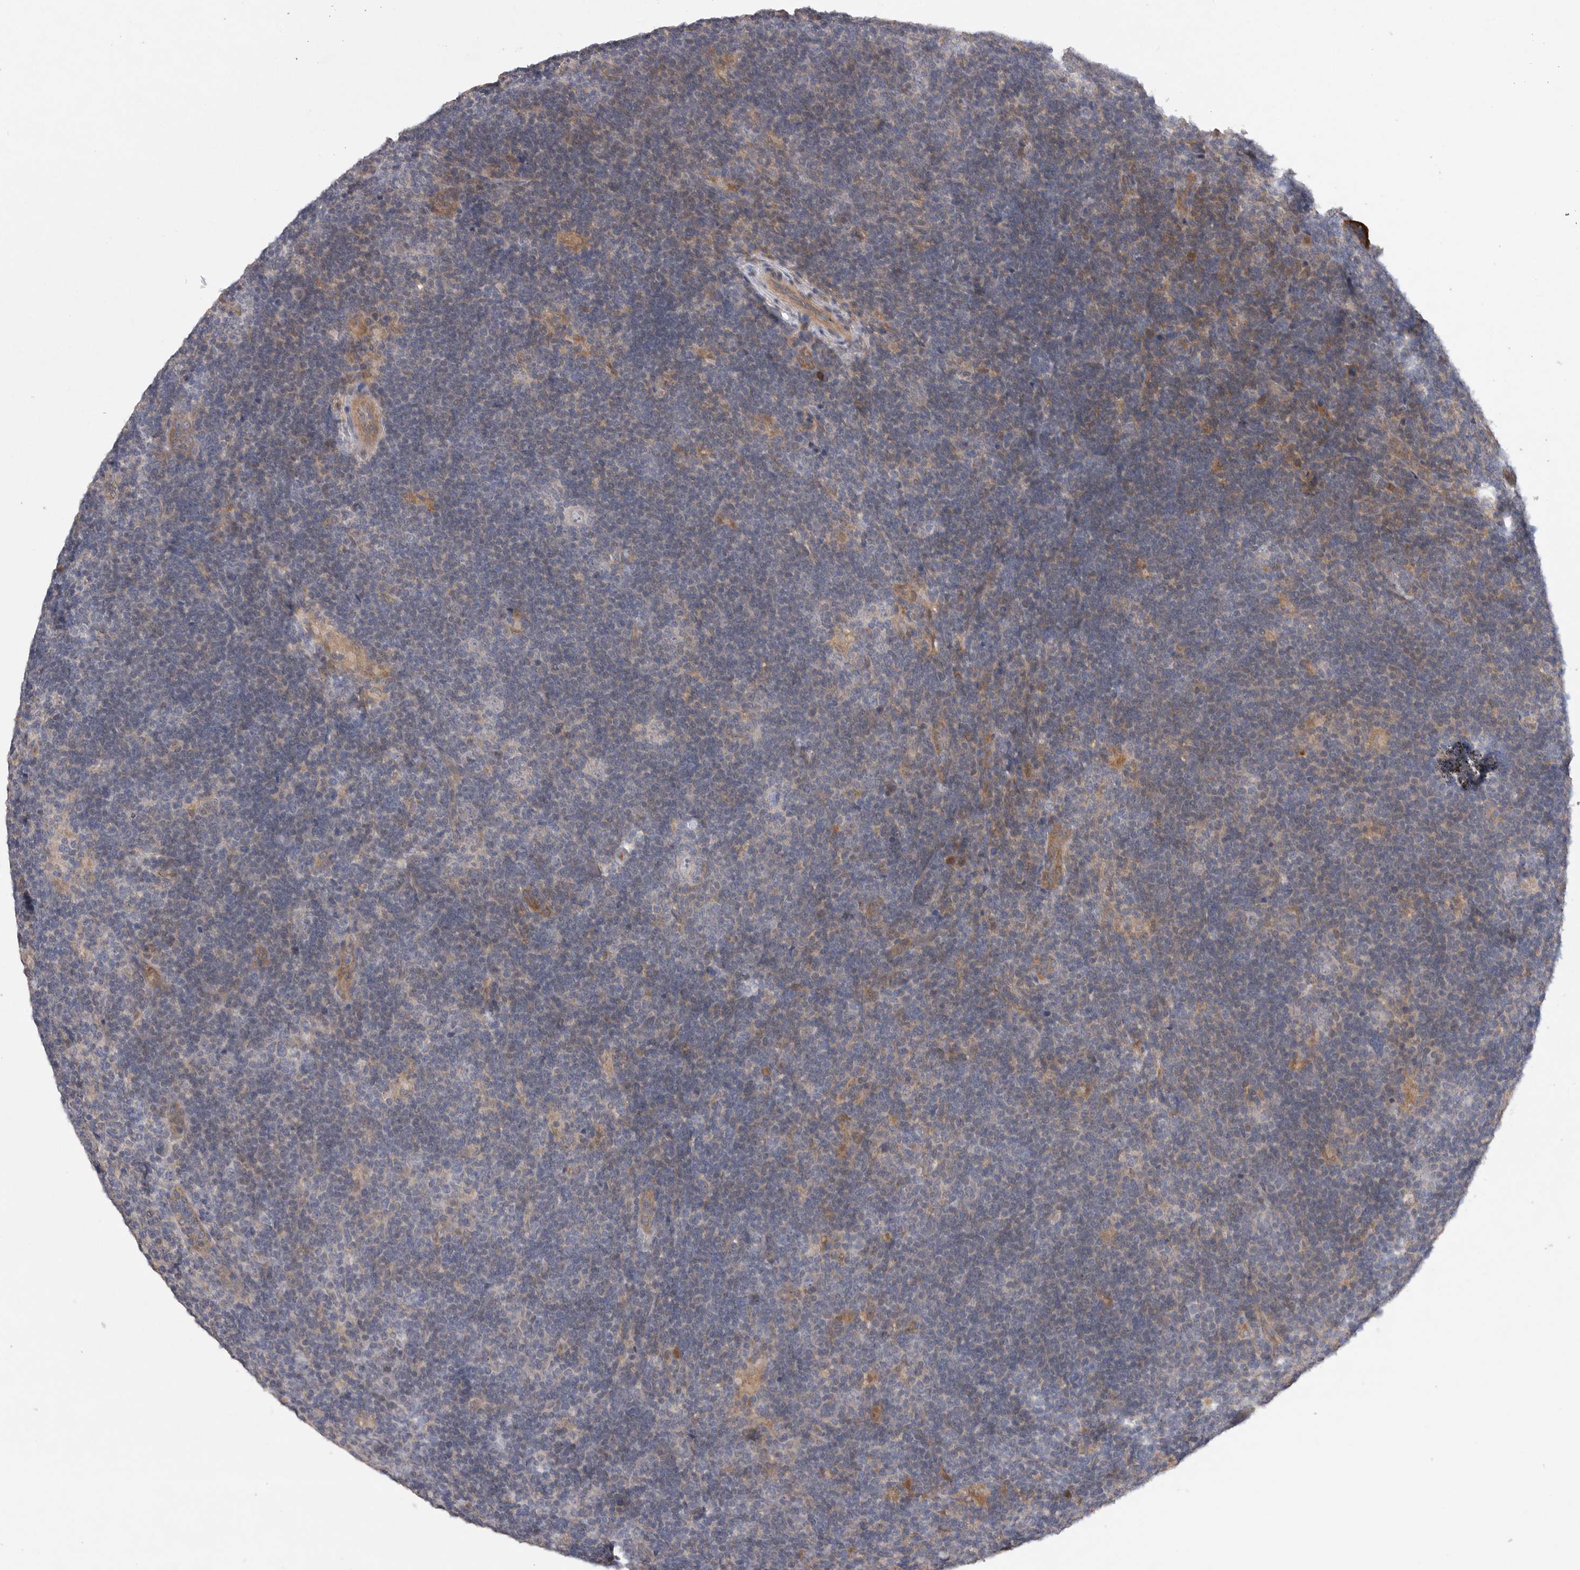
{"staining": {"intensity": "negative", "quantity": "none", "location": "none"}, "tissue": "lymphoma", "cell_type": "Tumor cells", "image_type": "cancer", "snomed": [{"axis": "morphology", "description": "Hodgkin's disease, NOS"}, {"axis": "topography", "description": "Lymph node"}], "caption": "DAB (3,3'-diaminobenzidine) immunohistochemical staining of lymphoma reveals no significant expression in tumor cells.", "gene": "EDEM3", "patient": {"sex": "female", "age": 57}}